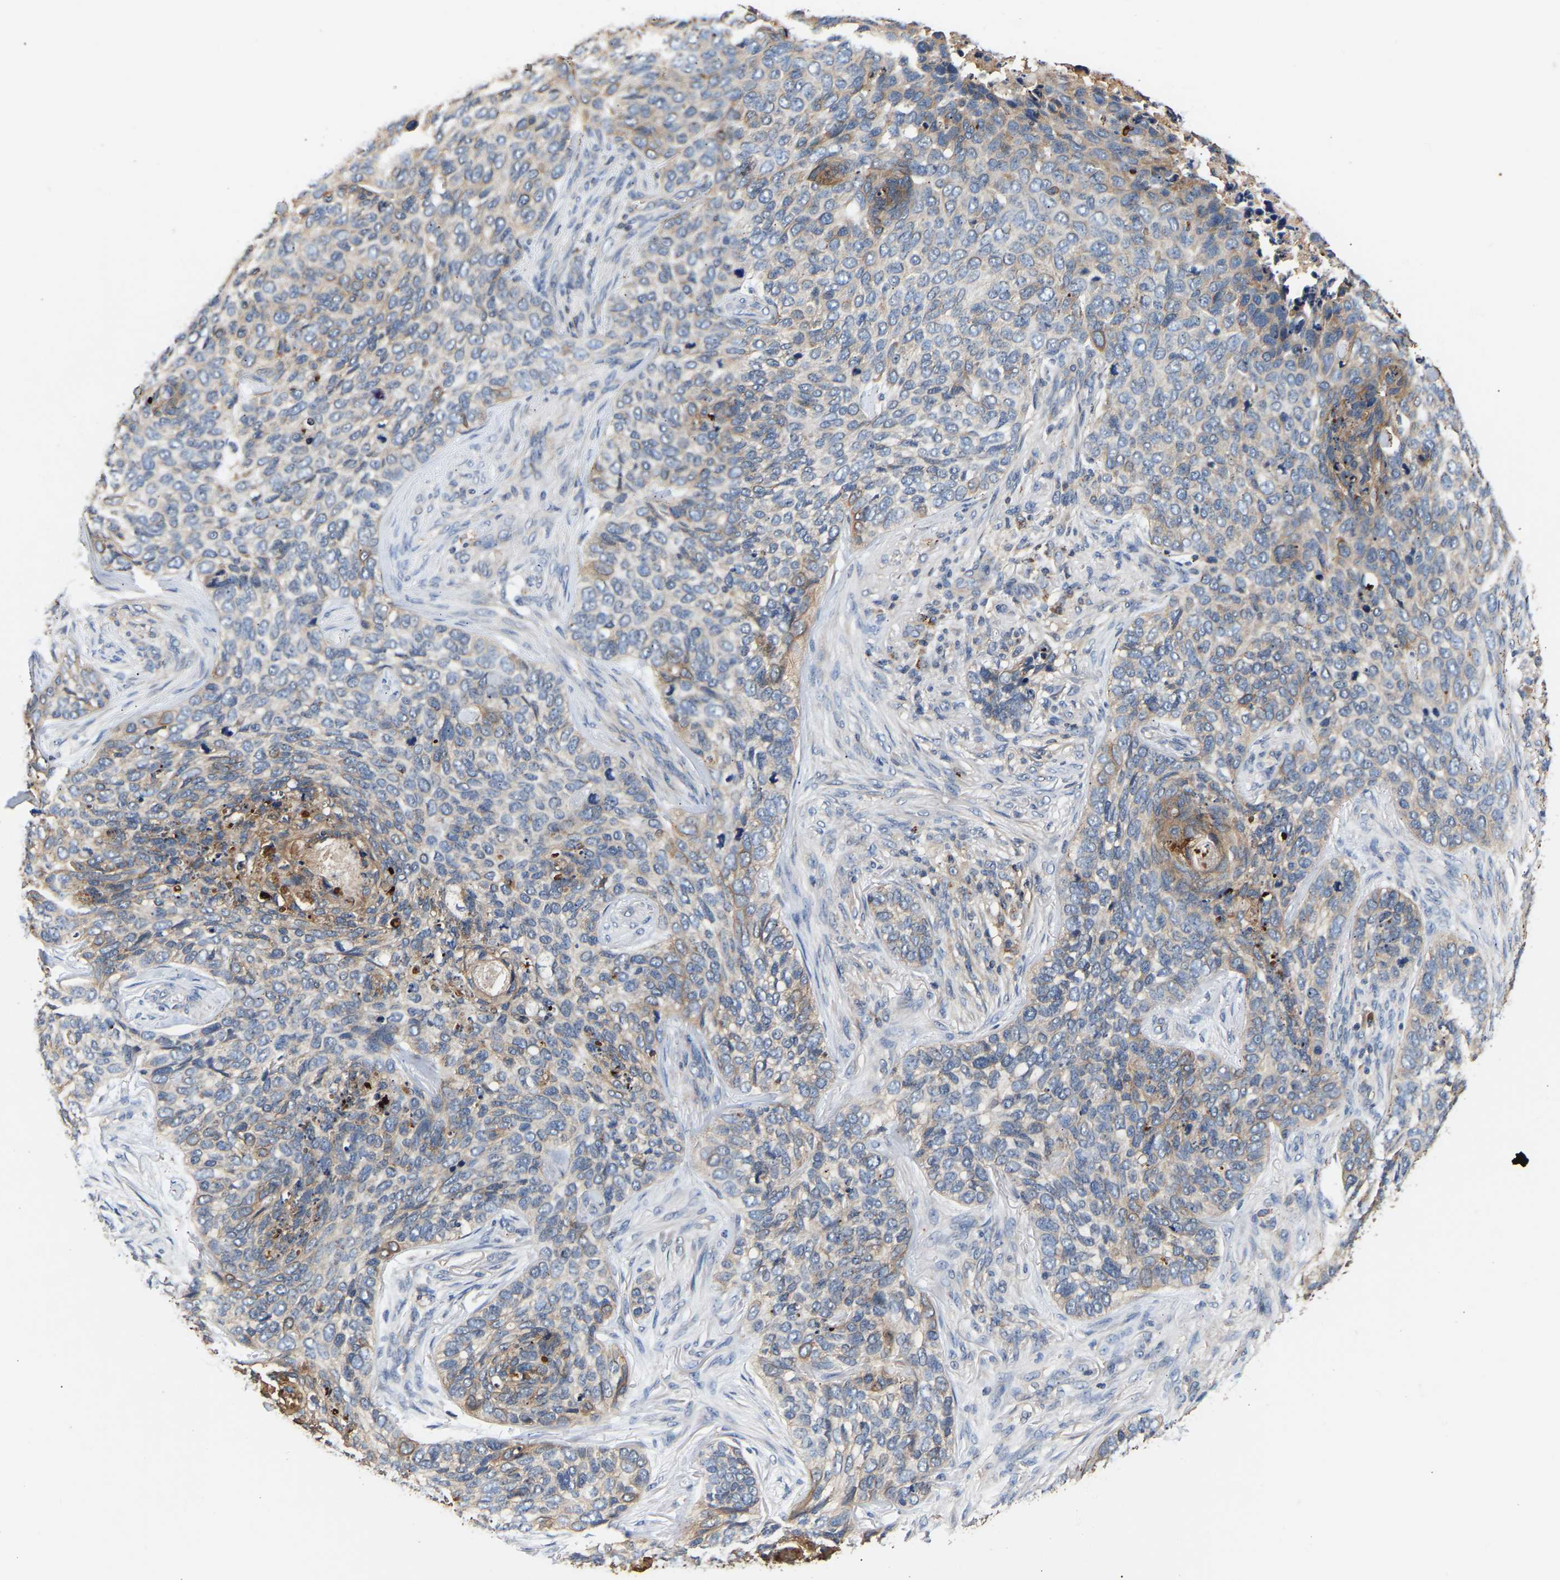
{"staining": {"intensity": "weak", "quantity": "25%-75%", "location": "cytoplasmic/membranous"}, "tissue": "skin cancer", "cell_type": "Tumor cells", "image_type": "cancer", "snomed": [{"axis": "morphology", "description": "Basal cell carcinoma"}, {"axis": "topography", "description": "Skin"}], "caption": "Protein staining of skin basal cell carcinoma tissue demonstrates weak cytoplasmic/membranous positivity in approximately 25%-75% of tumor cells.", "gene": "LRBA", "patient": {"sex": "female", "age": 64}}